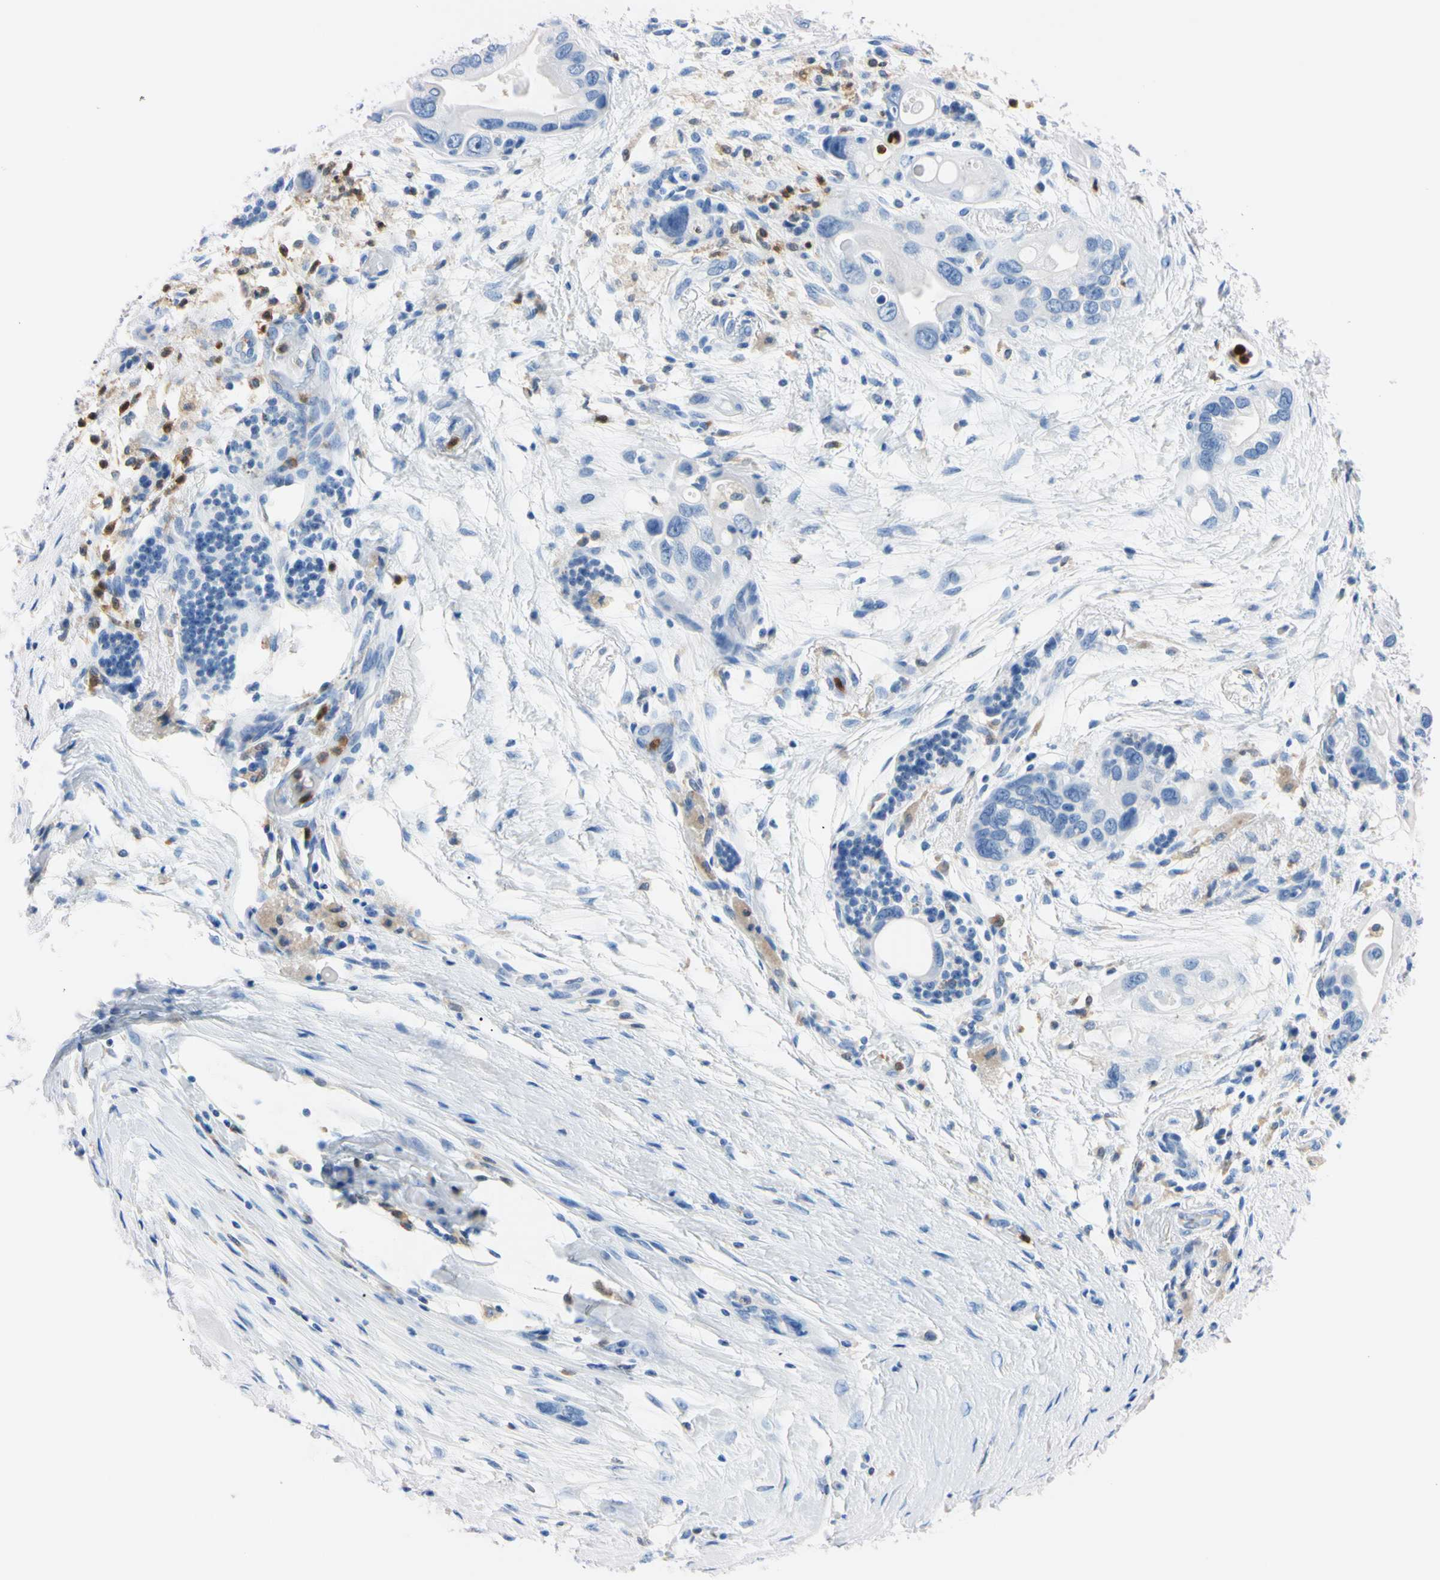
{"staining": {"intensity": "negative", "quantity": "none", "location": "none"}, "tissue": "pancreatic cancer", "cell_type": "Tumor cells", "image_type": "cancer", "snomed": [{"axis": "morphology", "description": "Adenocarcinoma, NOS"}, {"axis": "topography", "description": "Pancreas"}], "caption": "The IHC histopathology image has no significant staining in tumor cells of pancreatic adenocarcinoma tissue.", "gene": "NCF4", "patient": {"sex": "female", "age": 77}}